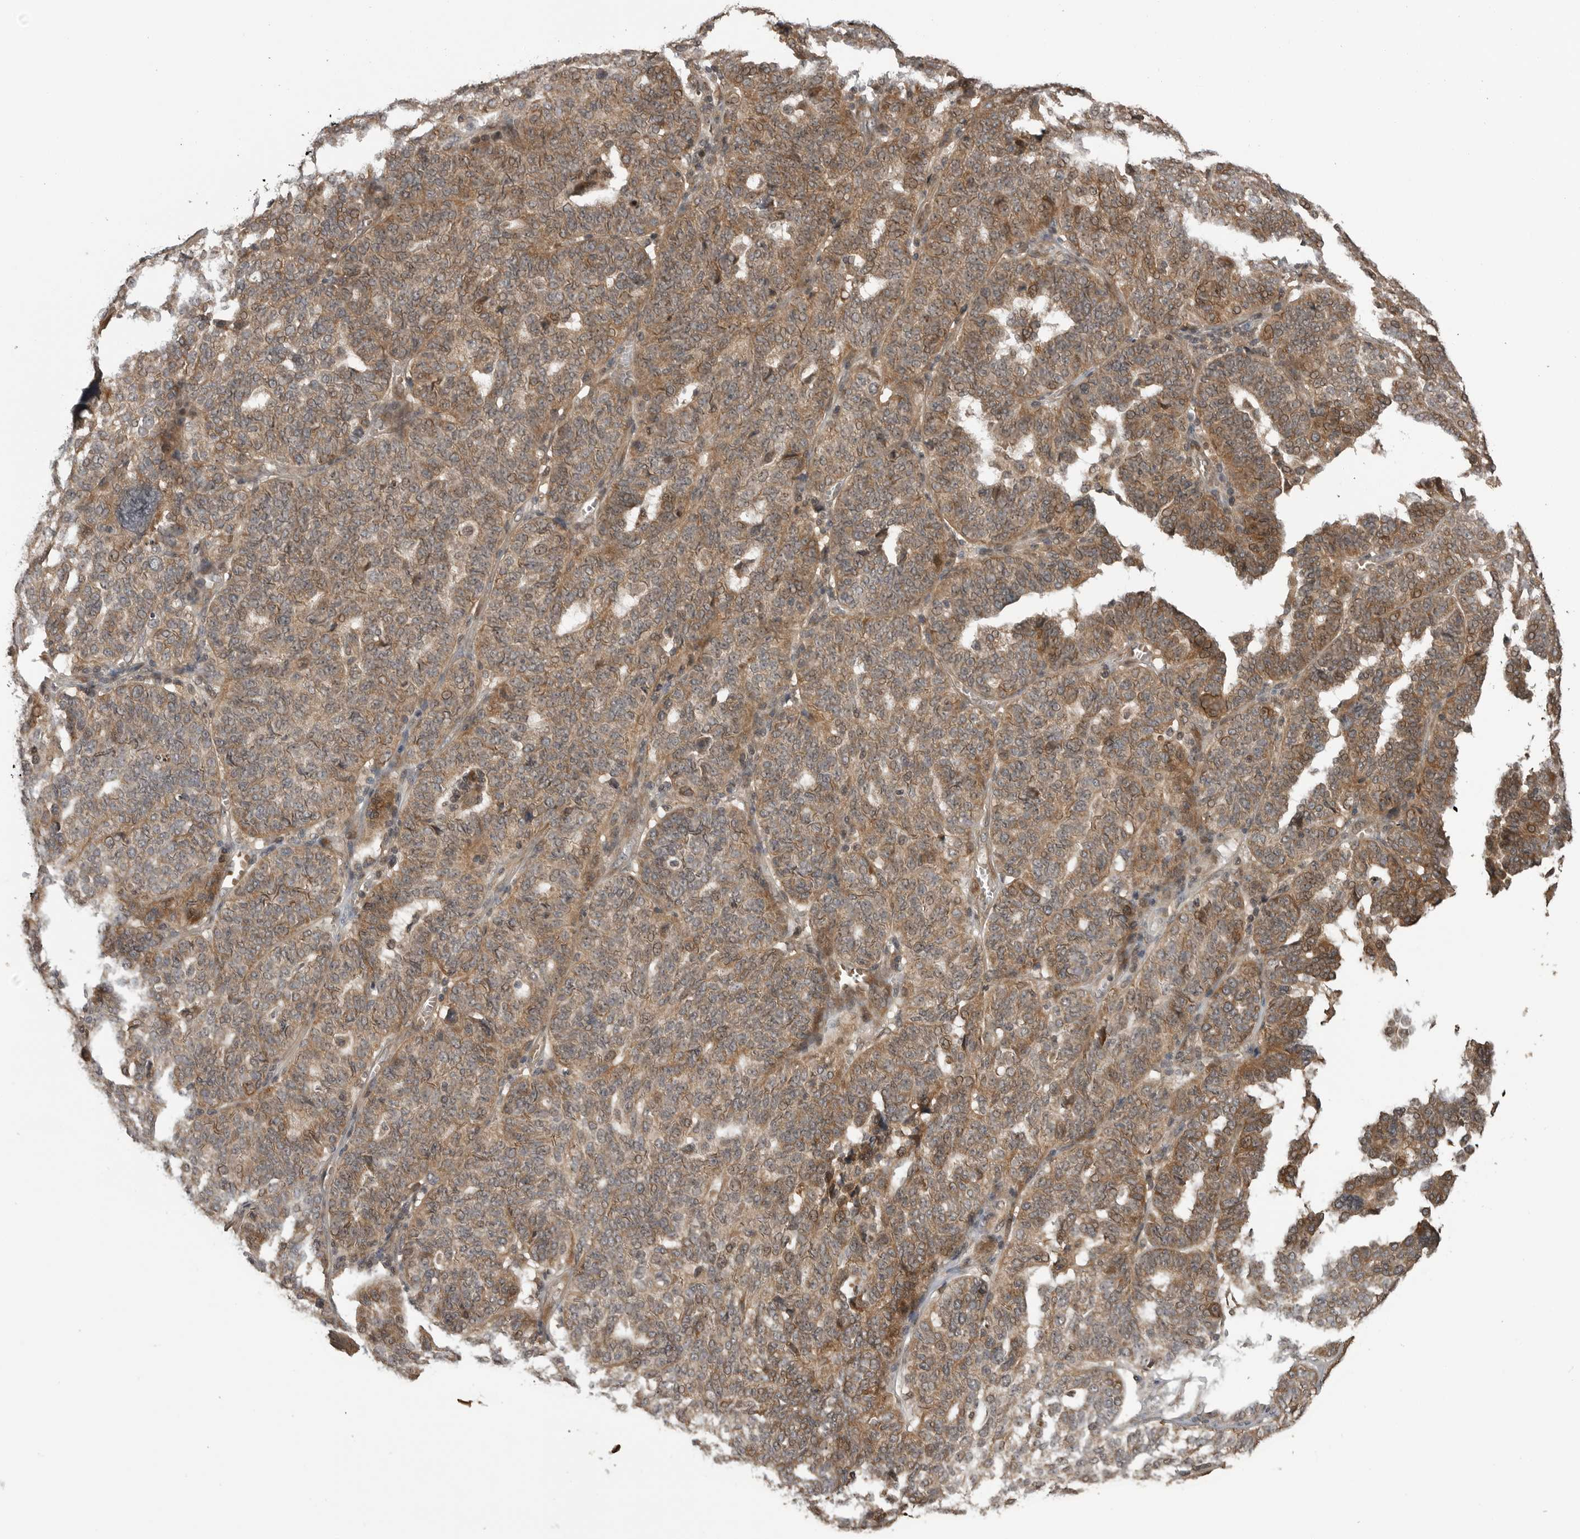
{"staining": {"intensity": "moderate", "quantity": ">75%", "location": "cytoplasmic/membranous,nuclear"}, "tissue": "ovarian cancer", "cell_type": "Tumor cells", "image_type": "cancer", "snomed": [{"axis": "morphology", "description": "Cystadenocarcinoma, serous, NOS"}, {"axis": "topography", "description": "Ovary"}], "caption": "Protein staining displays moderate cytoplasmic/membranous and nuclear expression in approximately >75% of tumor cells in ovarian serous cystadenocarcinoma.", "gene": "AKAP7", "patient": {"sex": "female", "age": 59}}